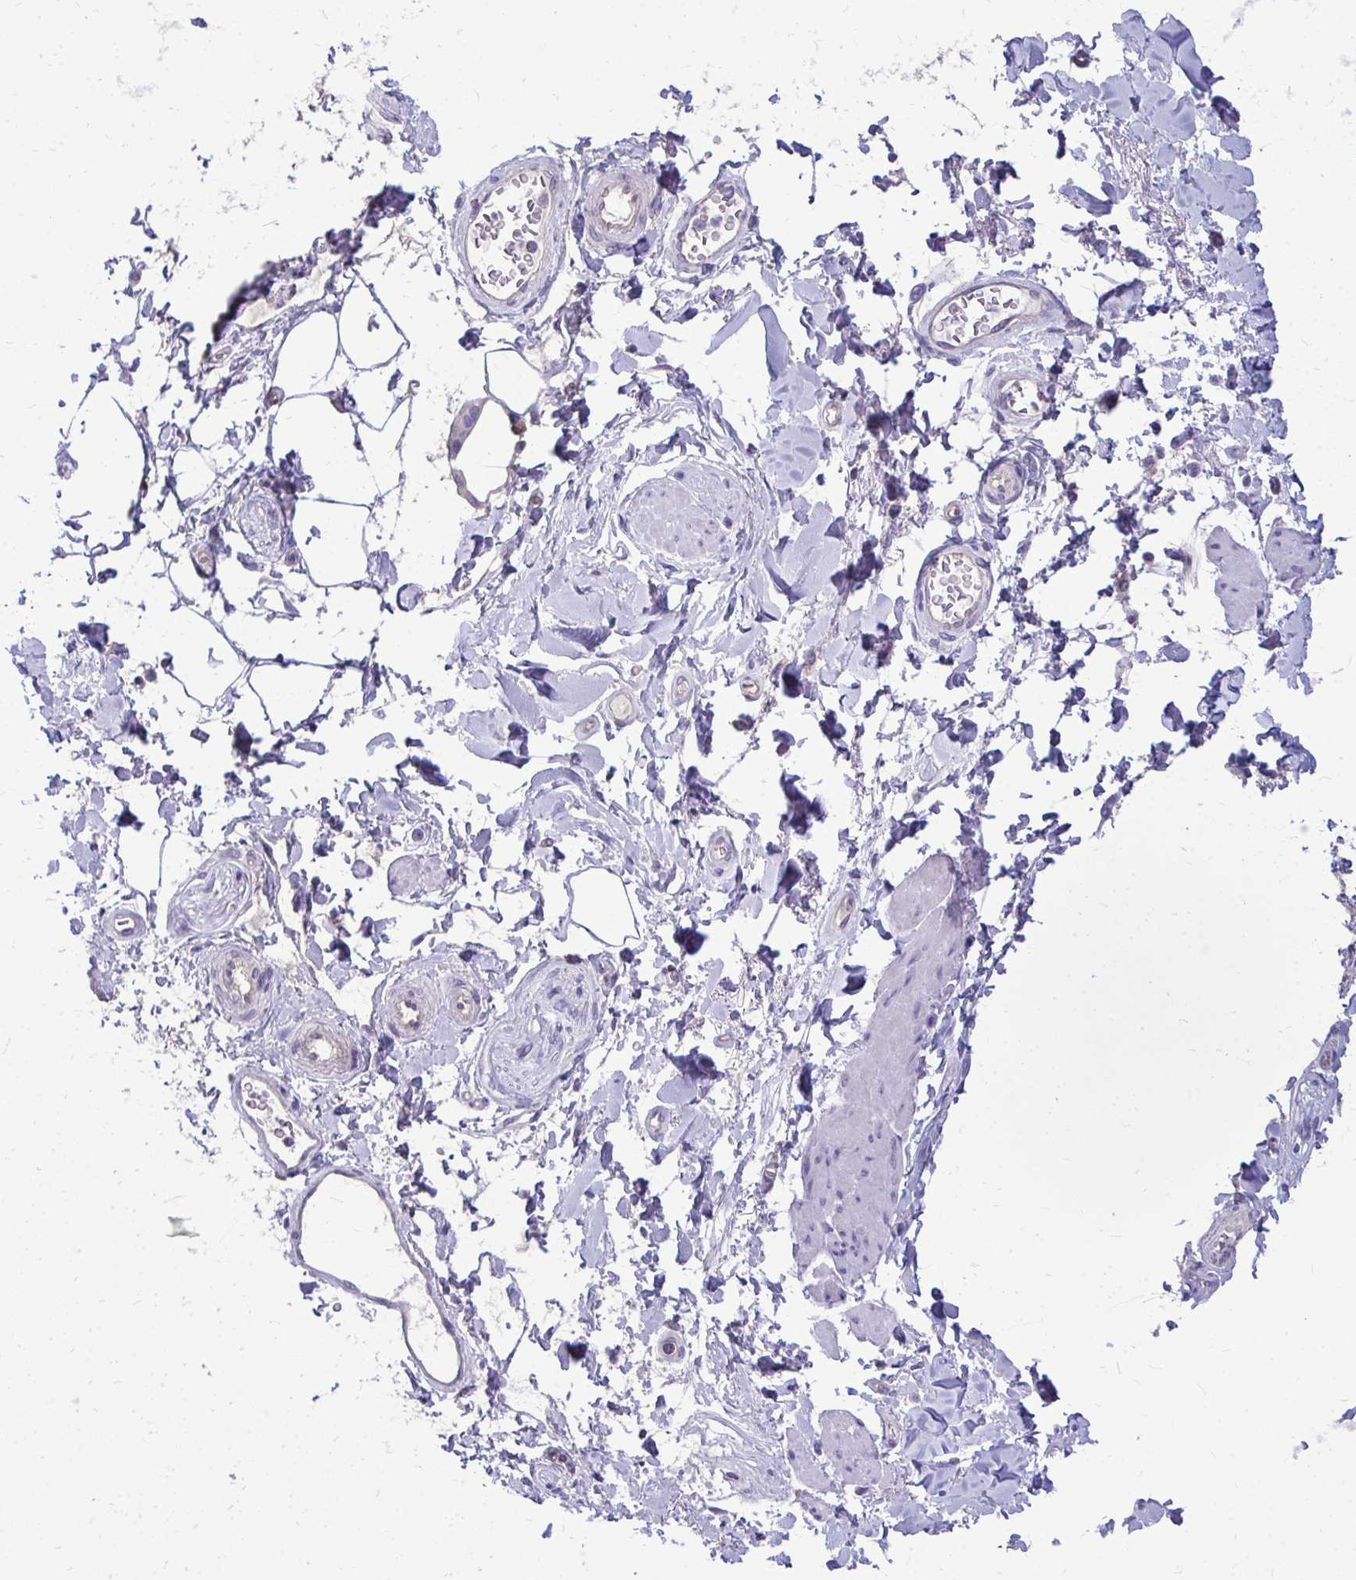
{"staining": {"intensity": "negative", "quantity": "none", "location": "none"}, "tissue": "adipose tissue", "cell_type": "Adipocytes", "image_type": "normal", "snomed": [{"axis": "morphology", "description": "Normal tissue, NOS"}, {"axis": "topography", "description": "Urinary bladder"}, {"axis": "topography", "description": "Peripheral nerve tissue"}], "caption": "Immunohistochemistry (IHC) image of unremarkable adipose tissue: human adipose tissue stained with DAB (3,3'-diaminobenzidine) demonstrates no significant protein positivity in adipocytes.", "gene": "FABP3", "patient": {"sex": "female", "age": 60}}